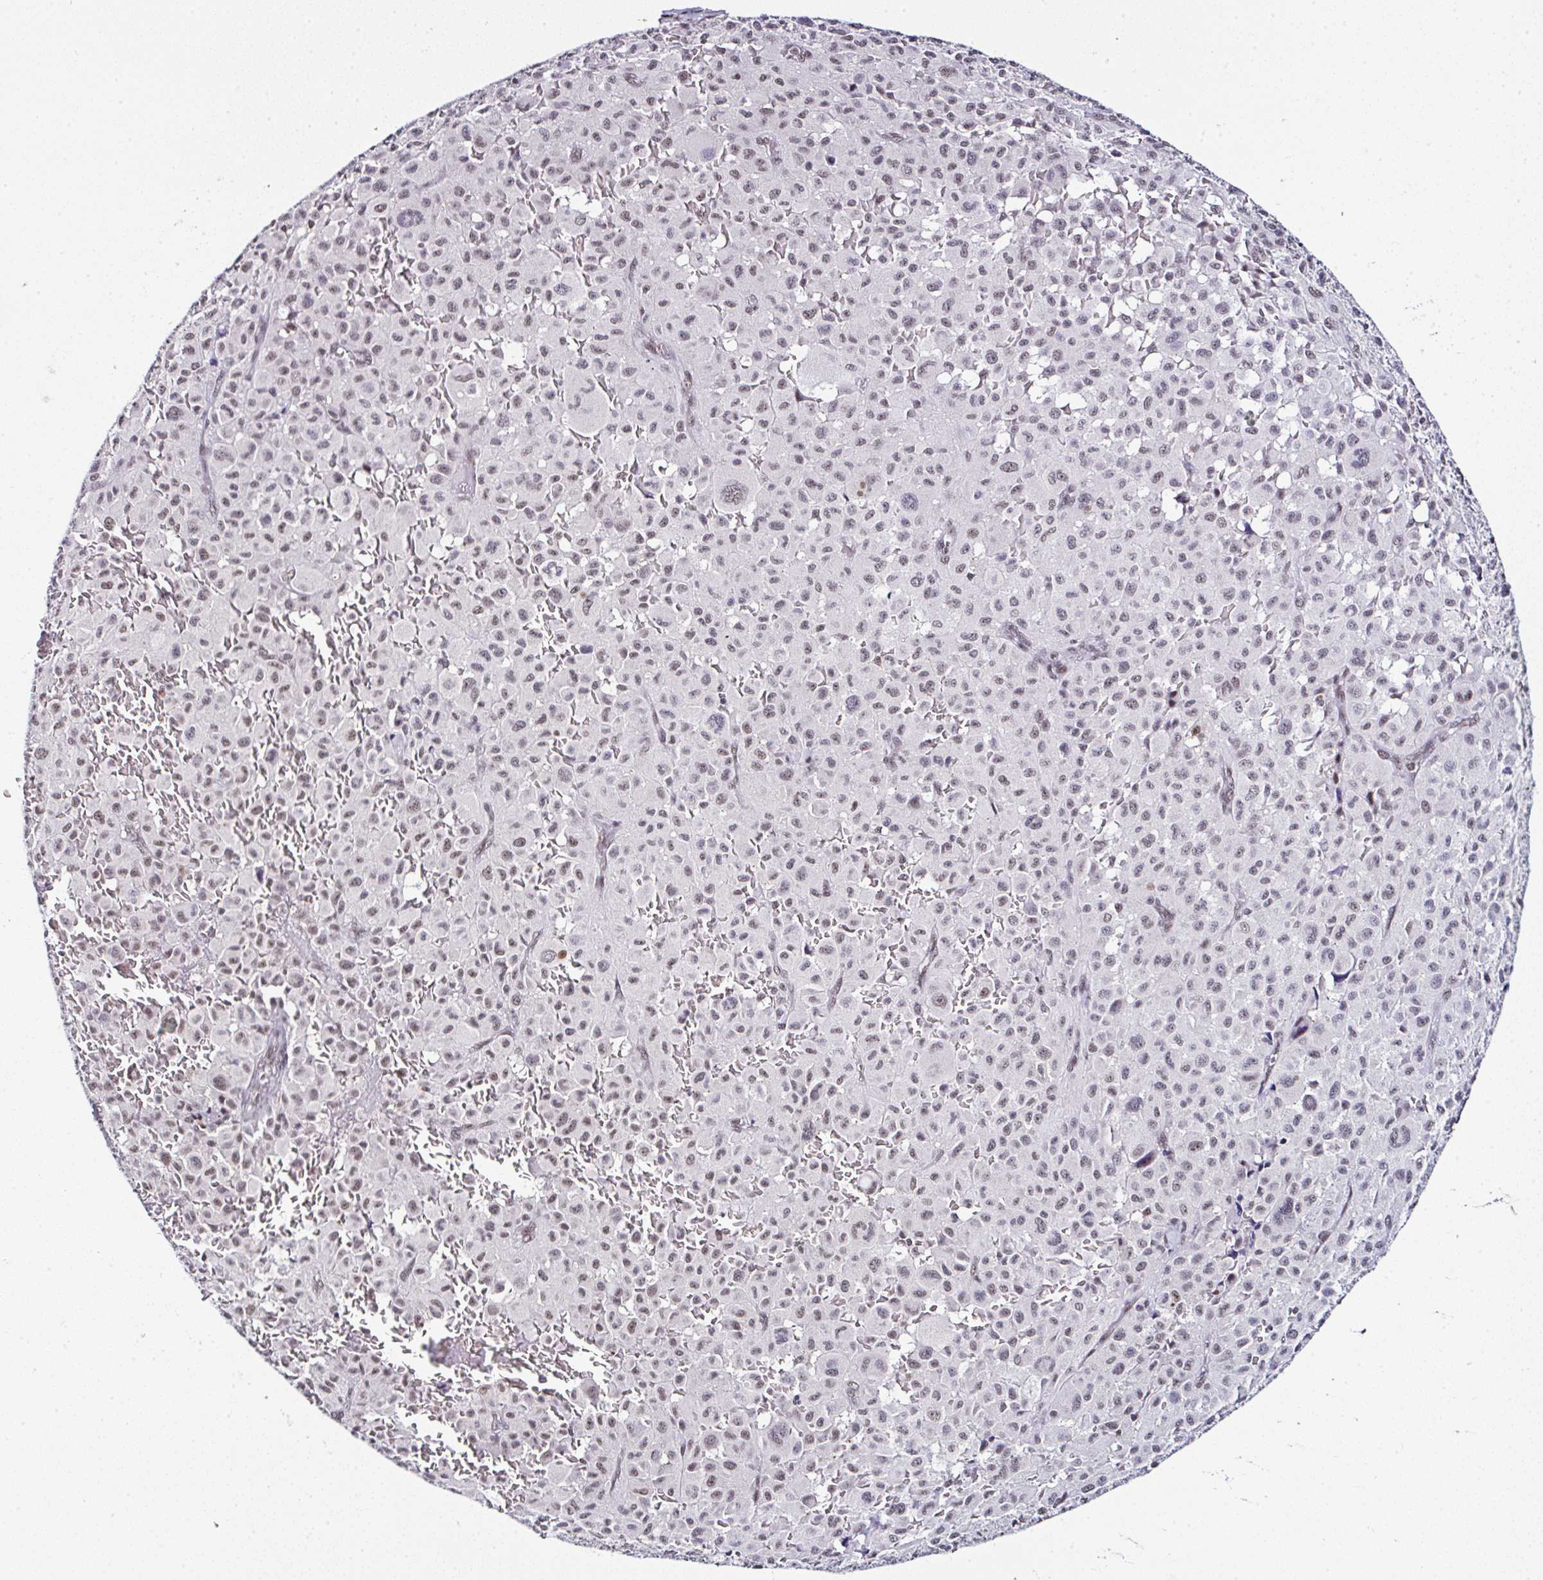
{"staining": {"intensity": "moderate", "quantity": "25%-75%", "location": "nuclear"}, "tissue": "melanoma", "cell_type": "Tumor cells", "image_type": "cancer", "snomed": [{"axis": "morphology", "description": "Malignant melanoma, NOS"}, {"axis": "topography", "description": "Skin"}], "caption": "Protein analysis of malignant melanoma tissue reveals moderate nuclear staining in approximately 25%-75% of tumor cells. Nuclei are stained in blue.", "gene": "PTPN2", "patient": {"sex": "female", "age": 74}}